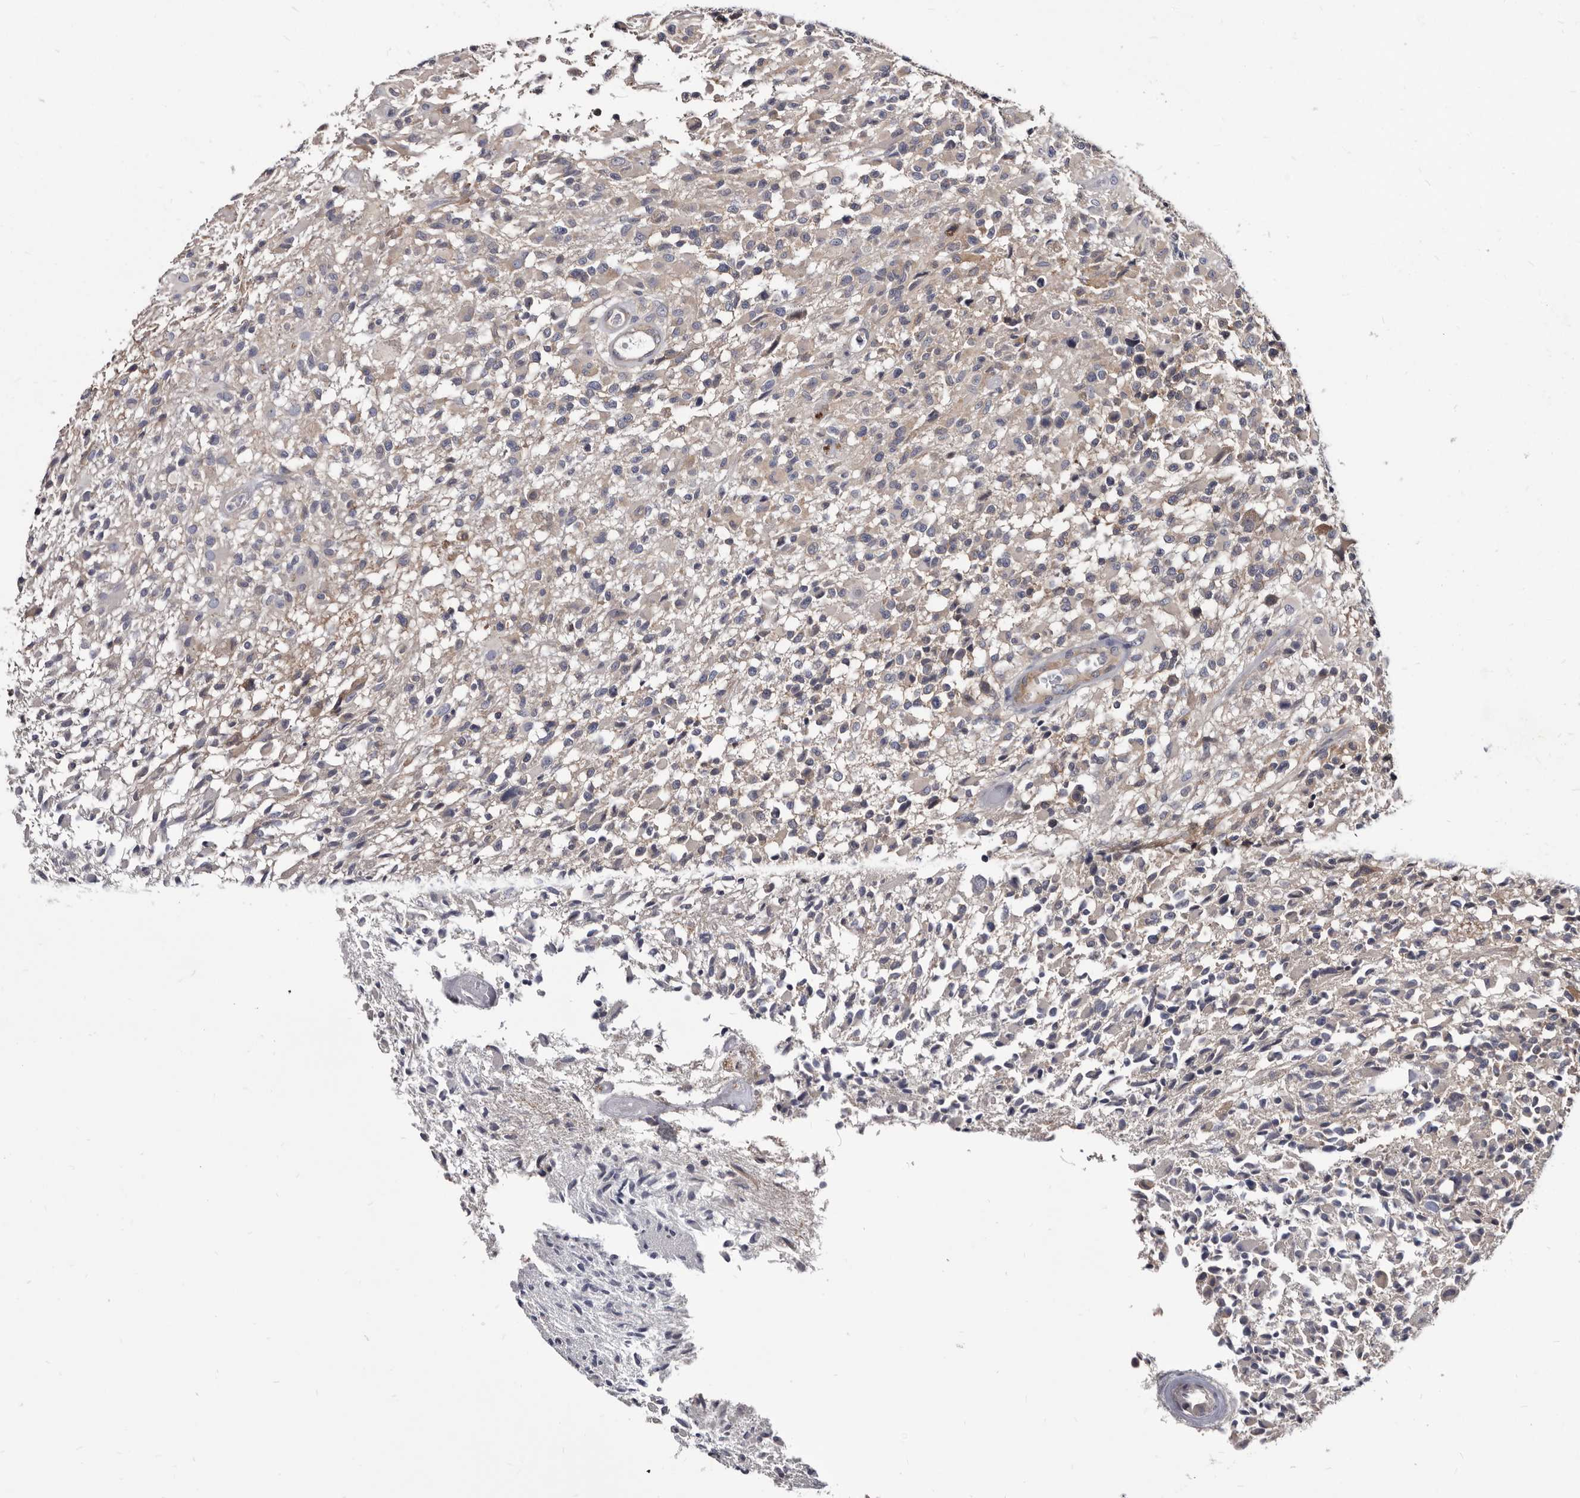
{"staining": {"intensity": "weak", "quantity": "<25%", "location": "cytoplasmic/membranous"}, "tissue": "glioma", "cell_type": "Tumor cells", "image_type": "cancer", "snomed": [{"axis": "morphology", "description": "Glioma, malignant, High grade"}, {"axis": "morphology", "description": "Glioblastoma, NOS"}, {"axis": "topography", "description": "Brain"}], "caption": "Human high-grade glioma (malignant) stained for a protein using IHC demonstrates no staining in tumor cells.", "gene": "ABCF2", "patient": {"sex": "male", "age": 60}}